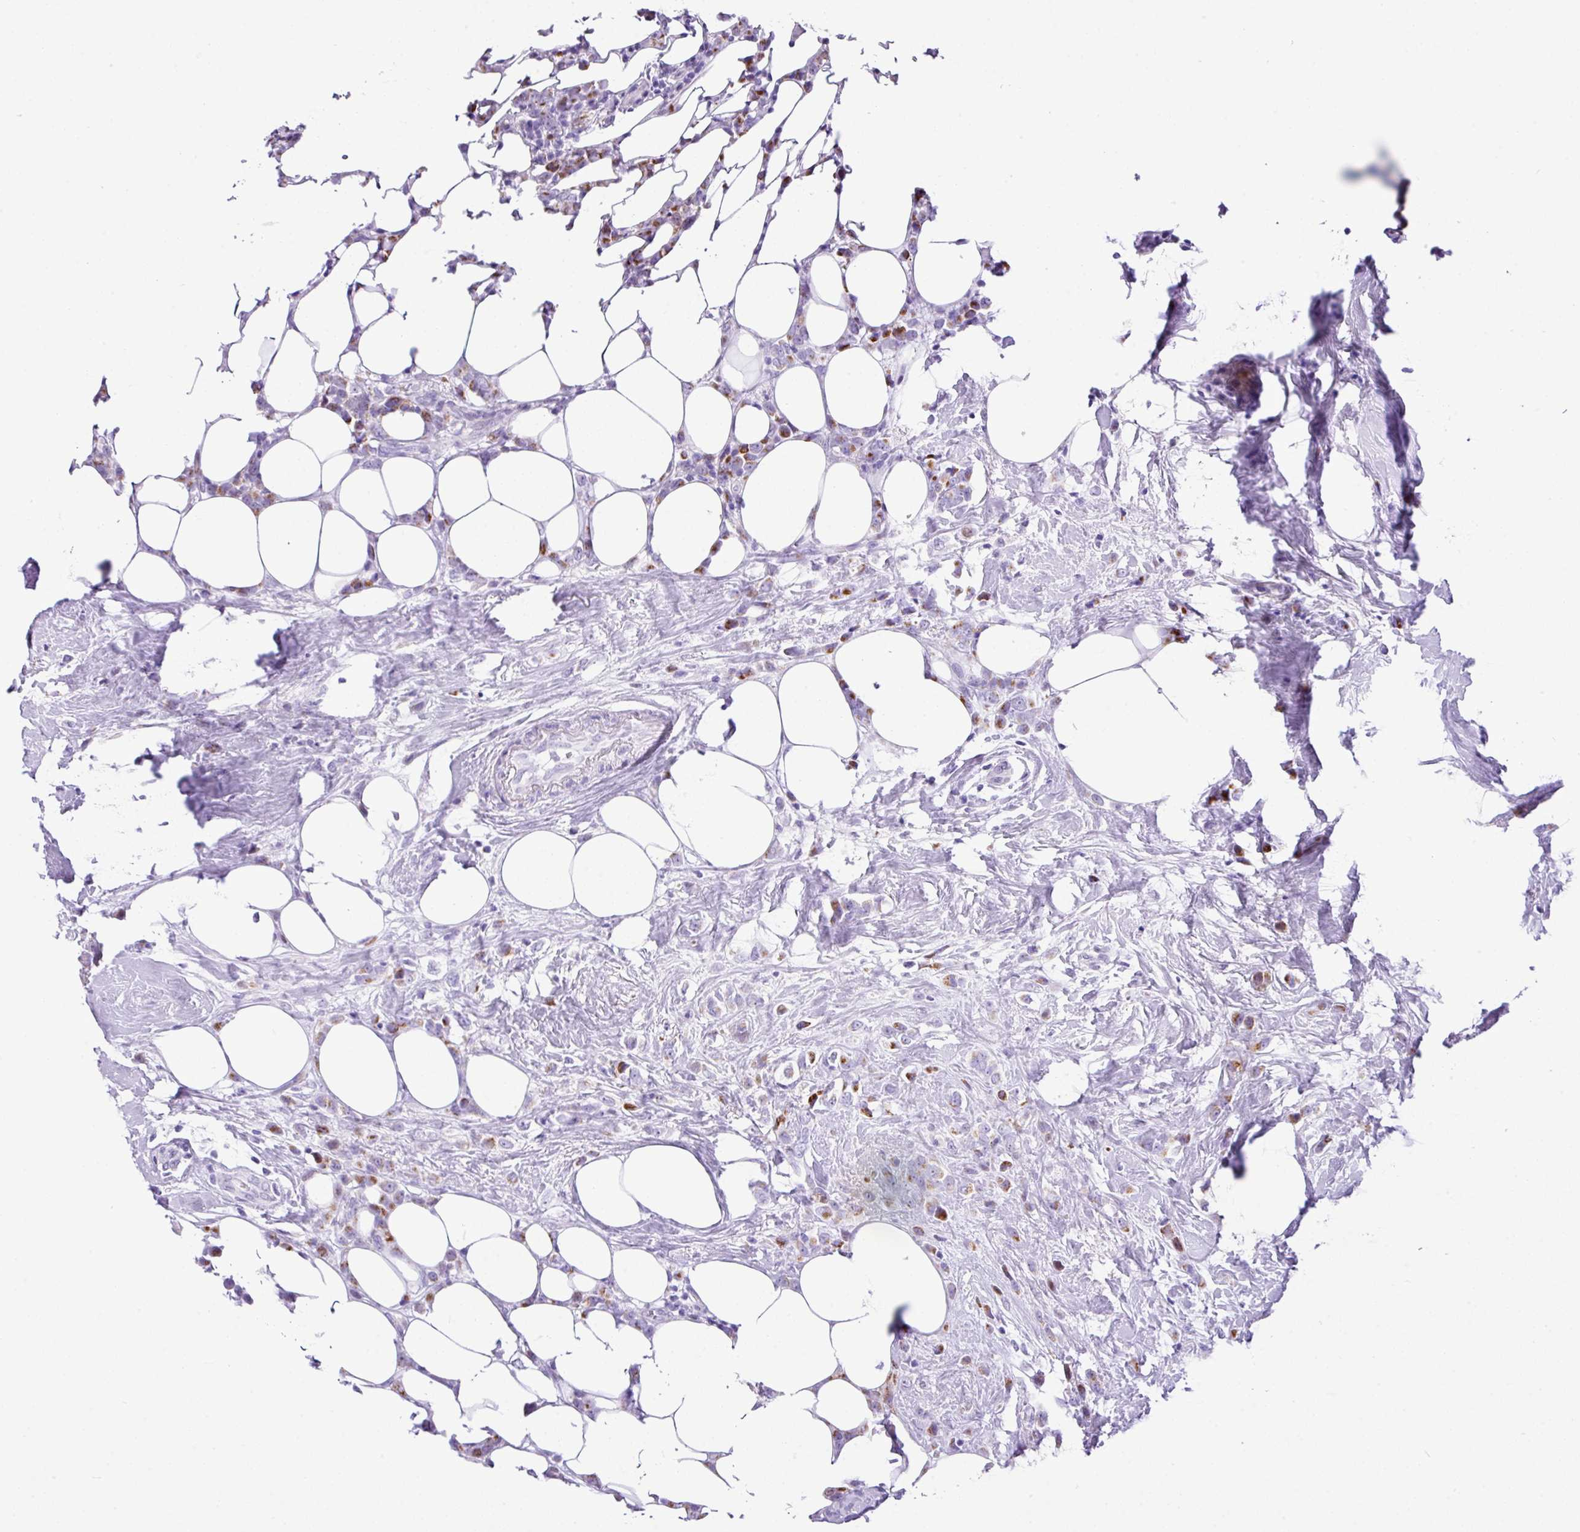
{"staining": {"intensity": "moderate", "quantity": "<25%", "location": "cytoplasmic/membranous"}, "tissue": "breast cancer", "cell_type": "Tumor cells", "image_type": "cancer", "snomed": [{"axis": "morphology", "description": "Duct carcinoma"}, {"axis": "topography", "description": "Breast"}], "caption": "Moderate cytoplasmic/membranous positivity is seen in approximately <25% of tumor cells in infiltrating ductal carcinoma (breast).", "gene": "RCAN2", "patient": {"sex": "female", "age": 80}}